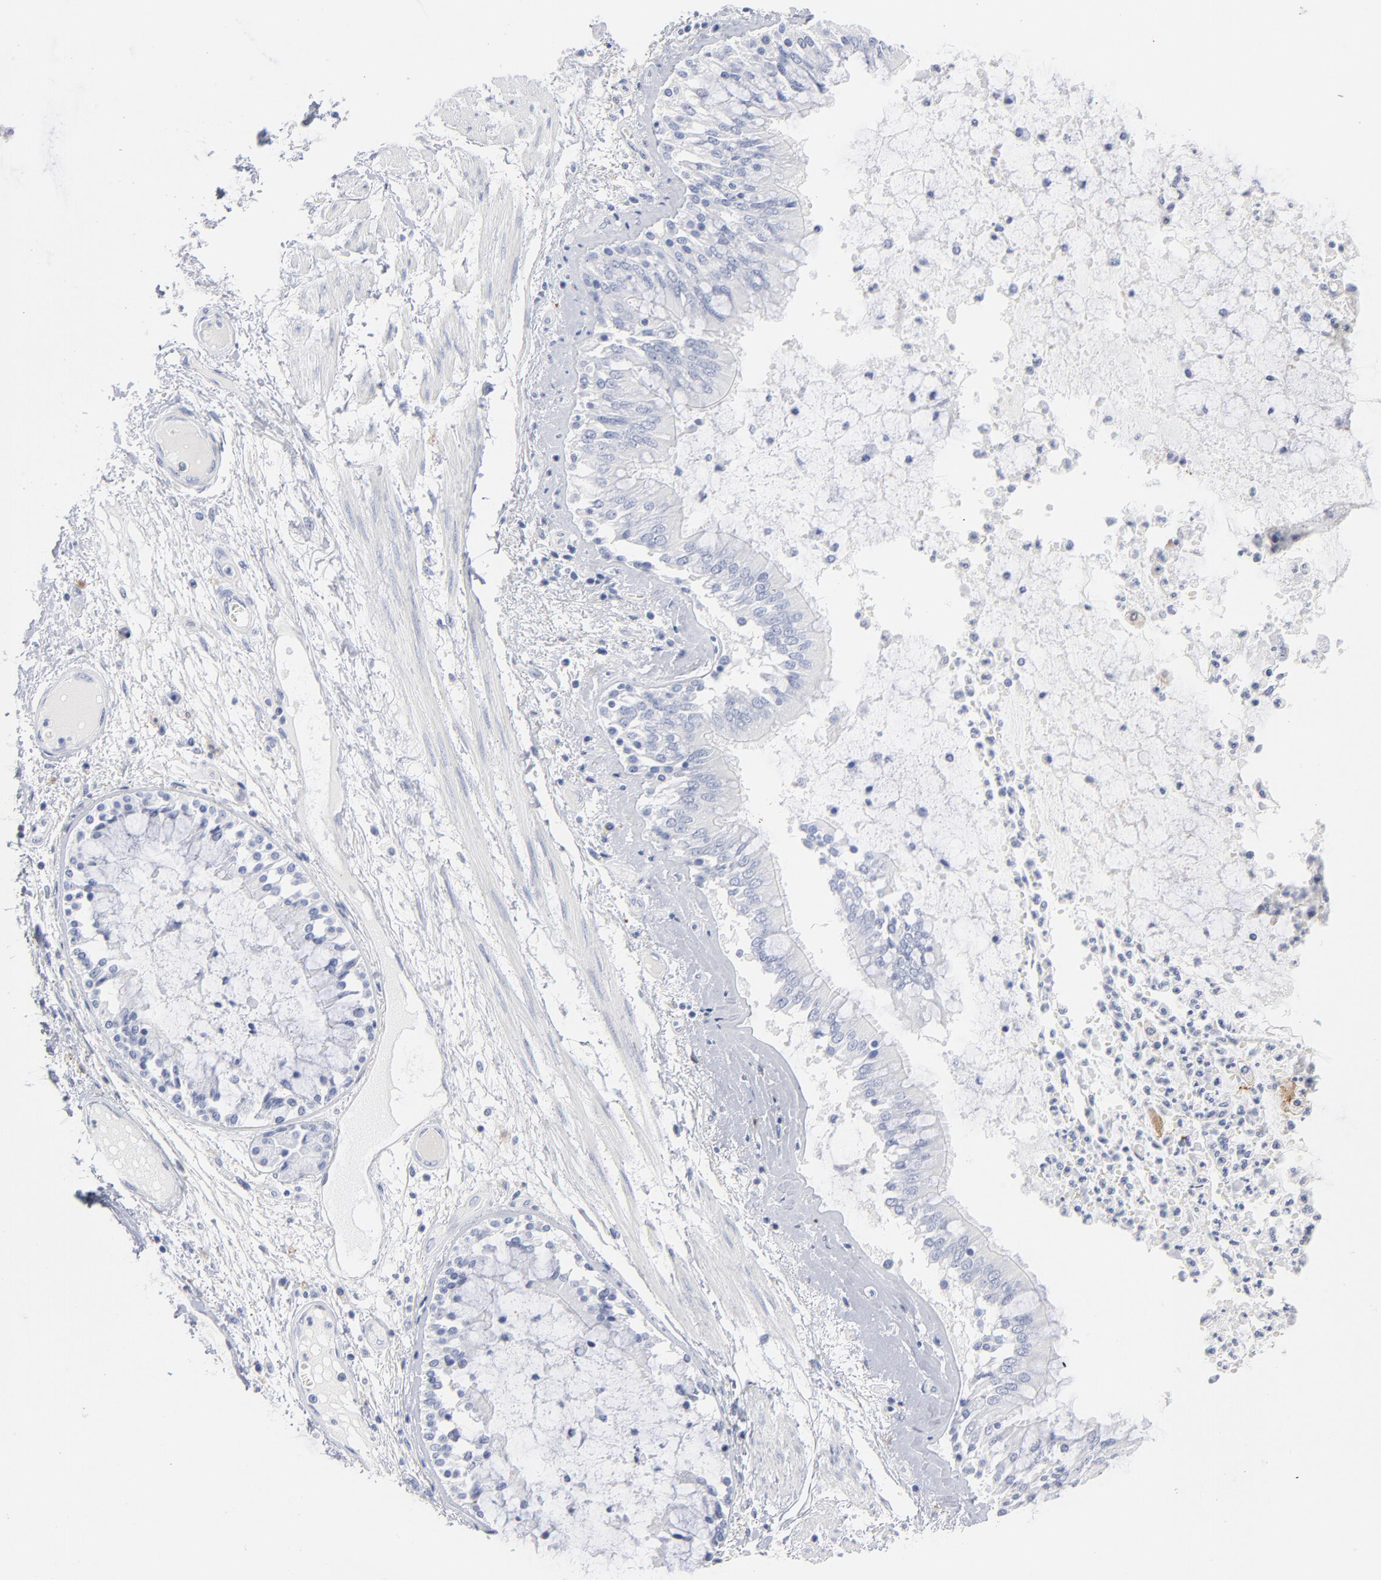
{"staining": {"intensity": "negative", "quantity": "none", "location": "none"}, "tissue": "bronchus", "cell_type": "Respiratory epithelial cells", "image_type": "normal", "snomed": [{"axis": "morphology", "description": "Normal tissue, NOS"}, {"axis": "topography", "description": "Cartilage tissue"}, {"axis": "topography", "description": "Bronchus"}, {"axis": "topography", "description": "Lung"}], "caption": "An IHC micrograph of benign bronchus is shown. There is no staining in respiratory epithelial cells of bronchus.", "gene": "IFIT2", "patient": {"sex": "female", "age": 49}}